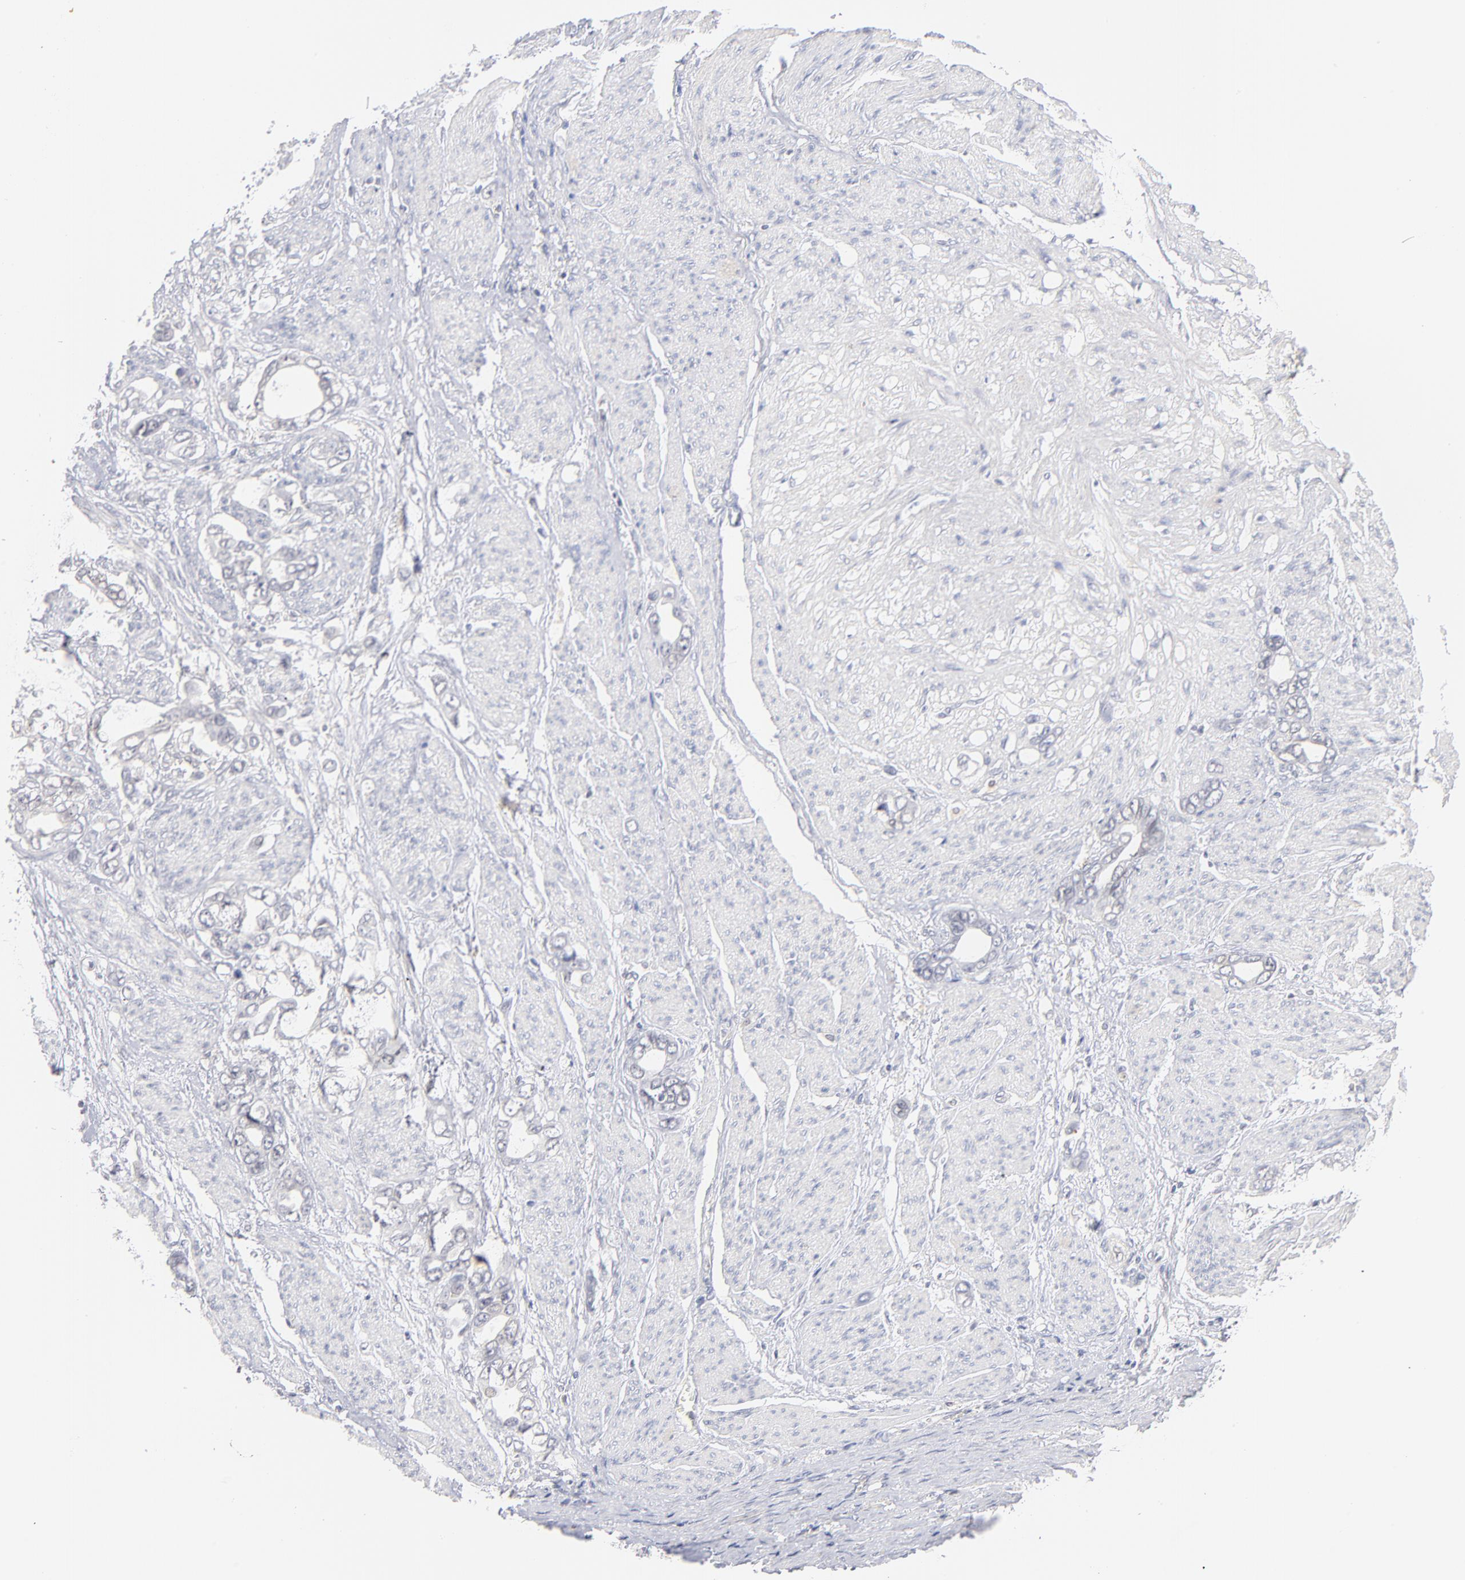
{"staining": {"intensity": "negative", "quantity": "none", "location": "none"}, "tissue": "stomach cancer", "cell_type": "Tumor cells", "image_type": "cancer", "snomed": [{"axis": "morphology", "description": "Adenocarcinoma, NOS"}, {"axis": "topography", "description": "Stomach"}], "caption": "High power microscopy histopathology image of an immunohistochemistry (IHC) micrograph of stomach adenocarcinoma, revealing no significant expression in tumor cells.", "gene": "CASP6", "patient": {"sex": "male", "age": 78}}